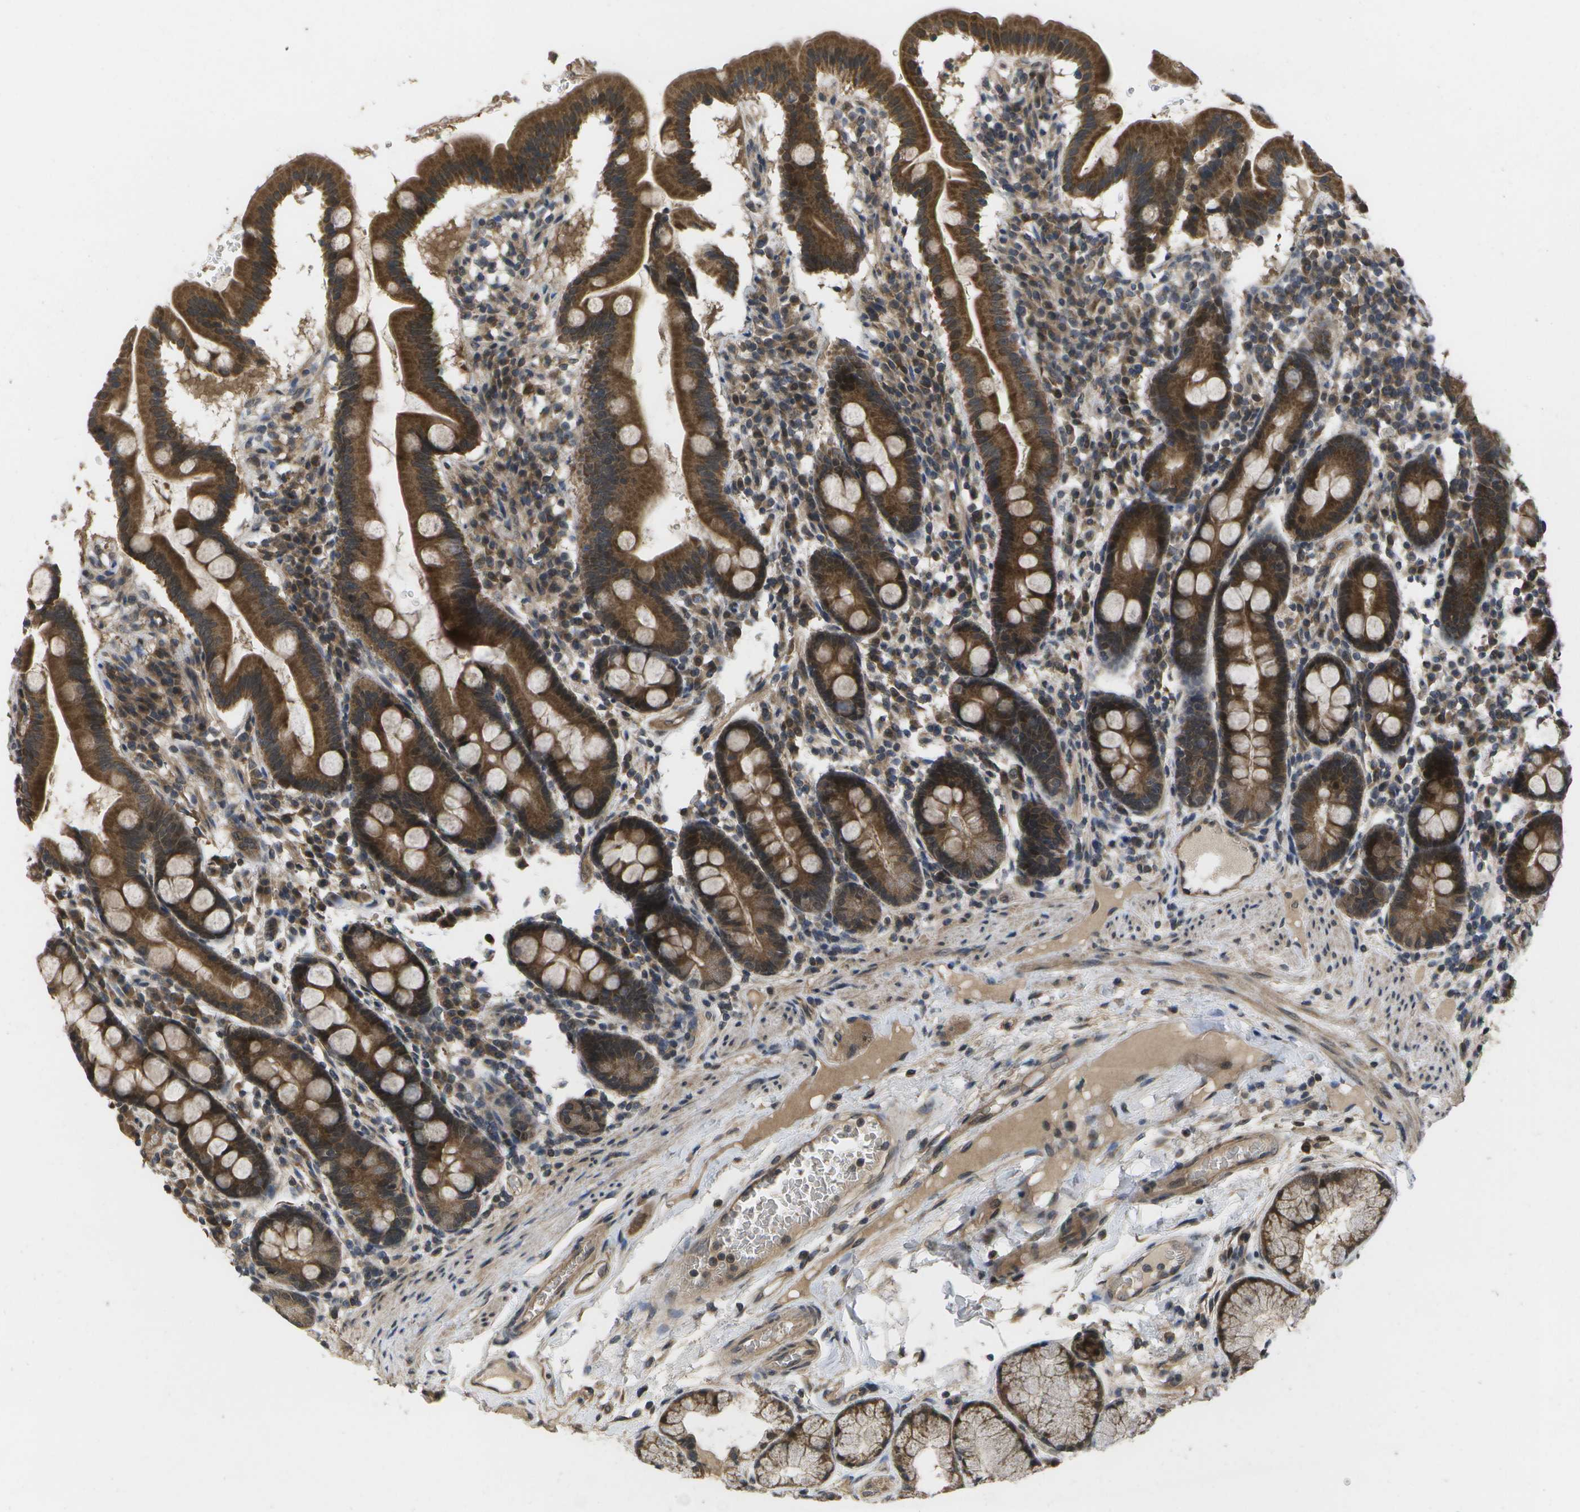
{"staining": {"intensity": "strong", "quantity": ">75%", "location": "cytoplasmic/membranous"}, "tissue": "duodenum", "cell_type": "Glandular cells", "image_type": "normal", "snomed": [{"axis": "morphology", "description": "Normal tissue, NOS"}, {"axis": "topography", "description": "Duodenum"}], "caption": "DAB immunohistochemical staining of normal human duodenum demonstrates strong cytoplasmic/membranous protein expression in about >75% of glandular cells.", "gene": "ALAS1", "patient": {"sex": "male", "age": 50}}